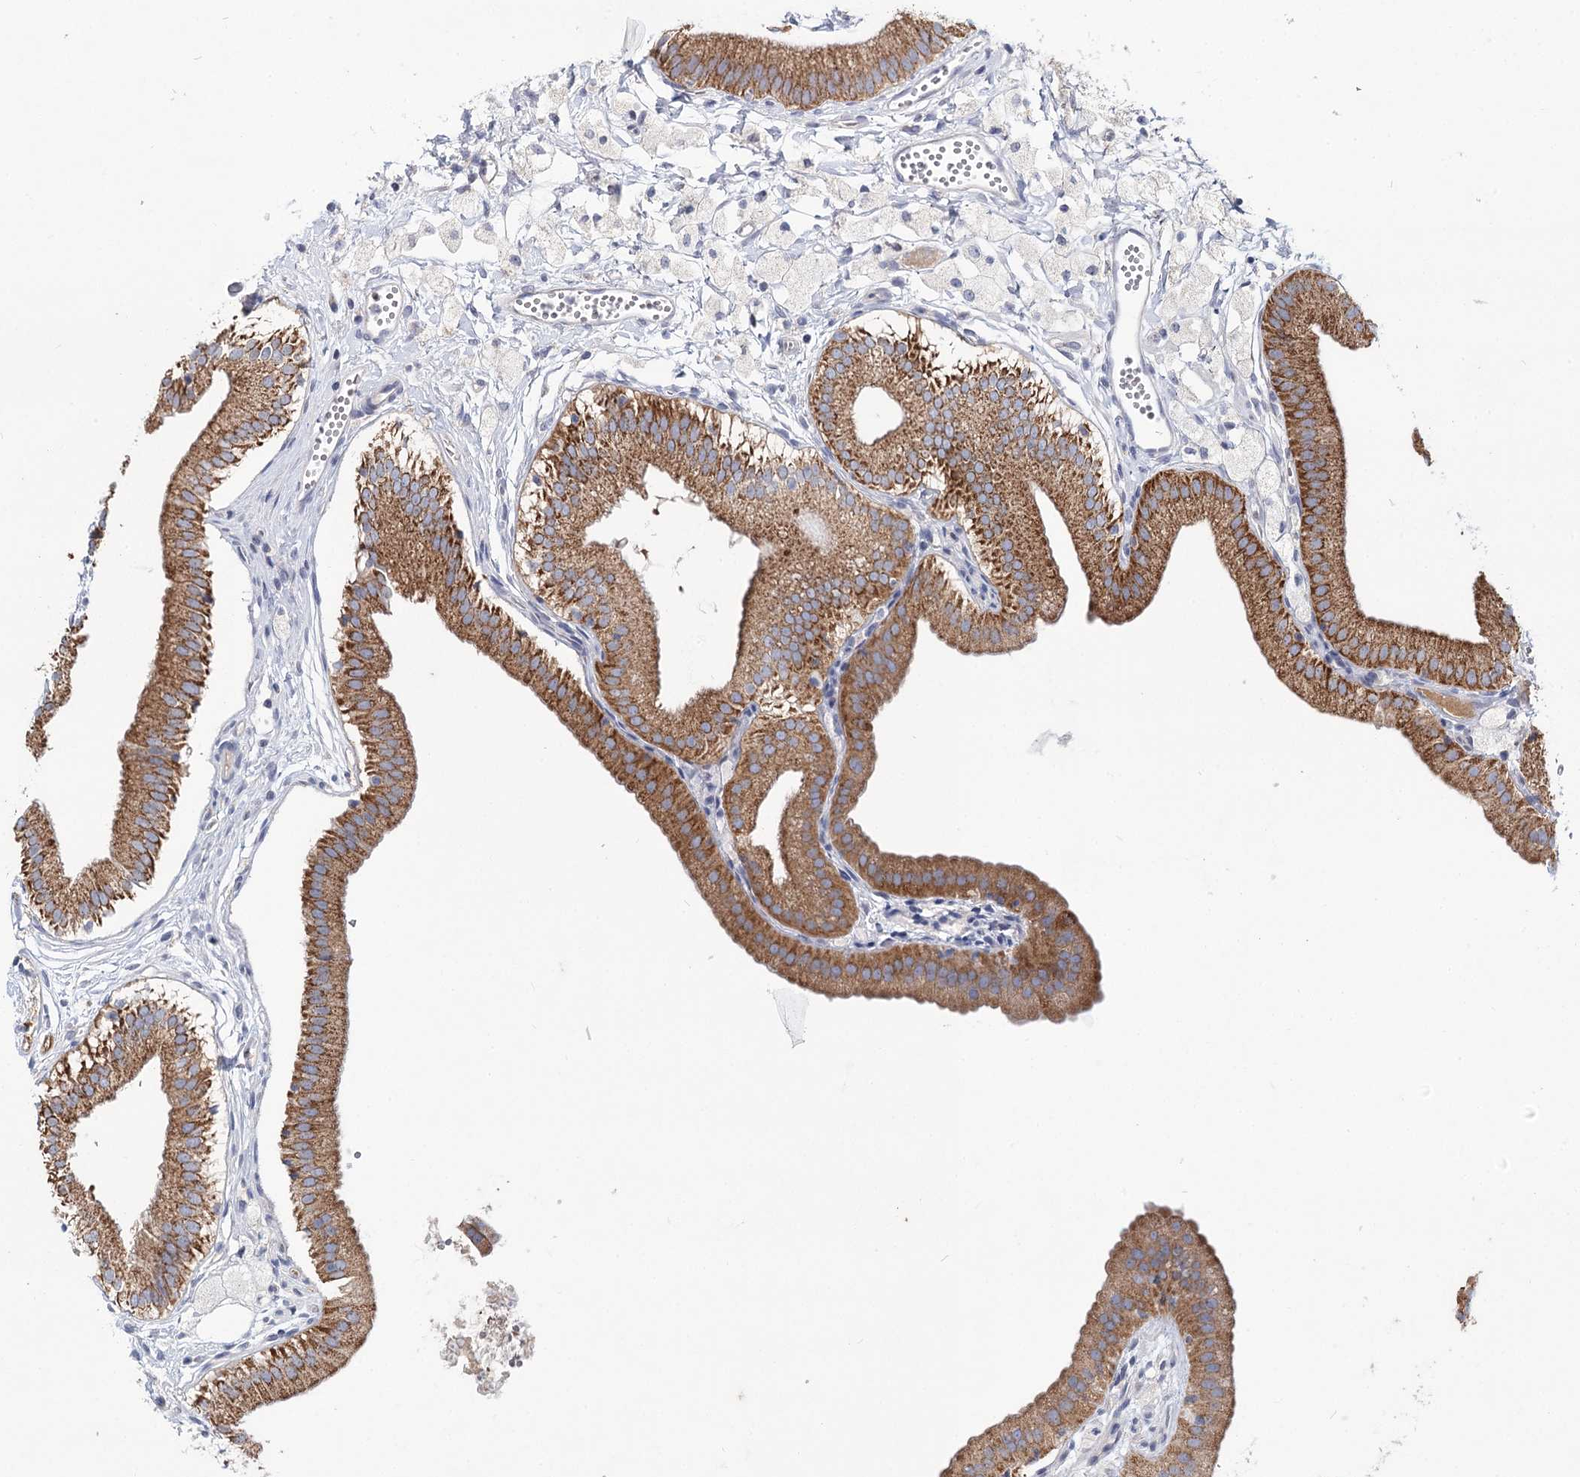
{"staining": {"intensity": "strong", "quantity": ">75%", "location": "cytoplasmic/membranous"}, "tissue": "gallbladder", "cell_type": "Glandular cells", "image_type": "normal", "snomed": [{"axis": "morphology", "description": "Normal tissue, NOS"}, {"axis": "topography", "description": "Gallbladder"}], "caption": "Unremarkable gallbladder demonstrates strong cytoplasmic/membranous staining in approximately >75% of glandular cells, visualized by immunohistochemistry.", "gene": "ARHGAP44", "patient": {"sex": "male", "age": 55}}